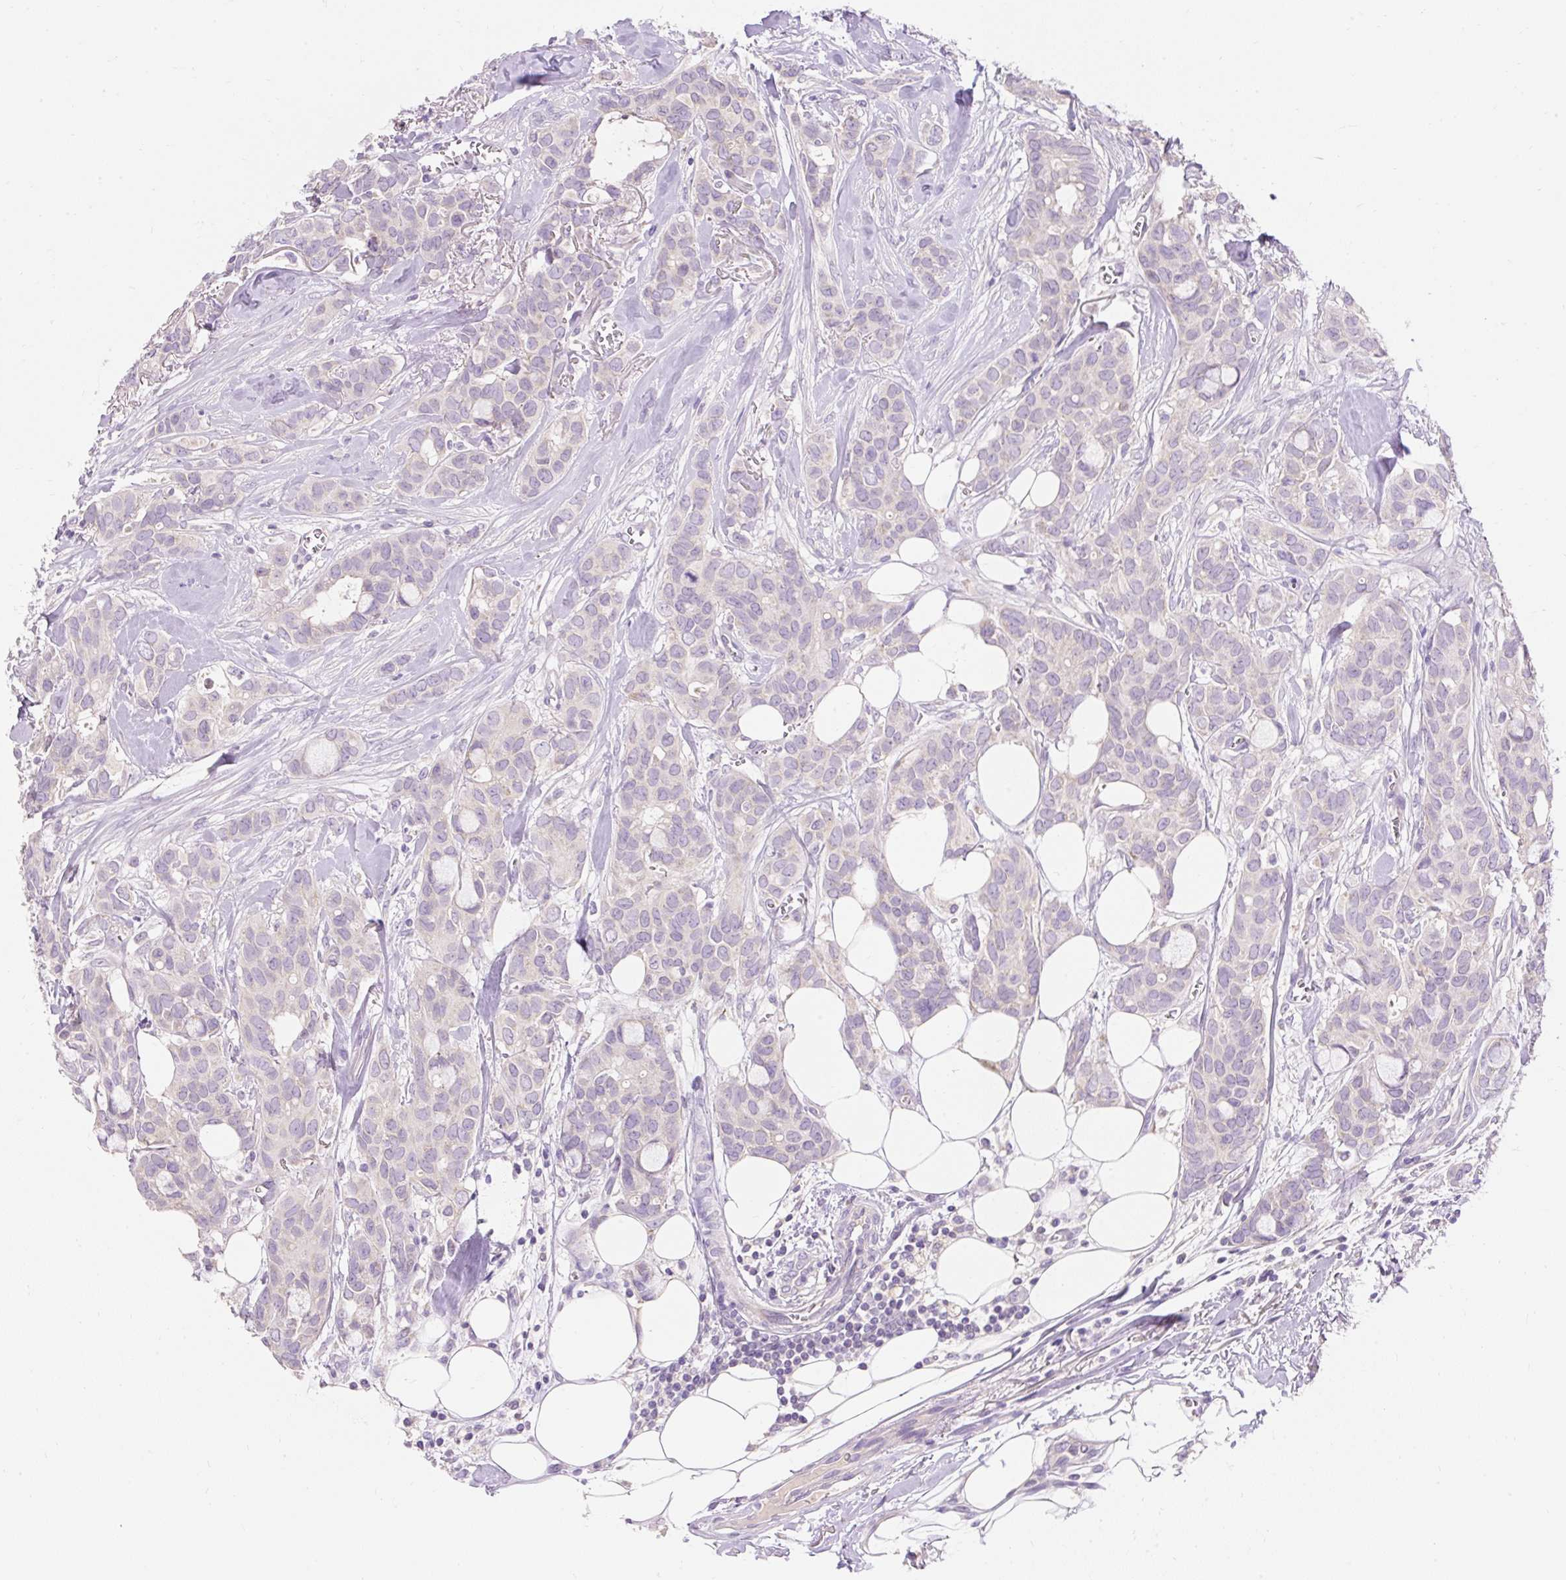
{"staining": {"intensity": "negative", "quantity": "none", "location": "none"}, "tissue": "breast cancer", "cell_type": "Tumor cells", "image_type": "cancer", "snomed": [{"axis": "morphology", "description": "Duct carcinoma"}, {"axis": "topography", "description": "Breast"}], "caption": "Immunohistochemistry (IHC) of human breast intraductal carcinoma shows no expression in tumor cells.", "gene": "PMAIP1", "patient": {"sex": "female", "age": 84}}